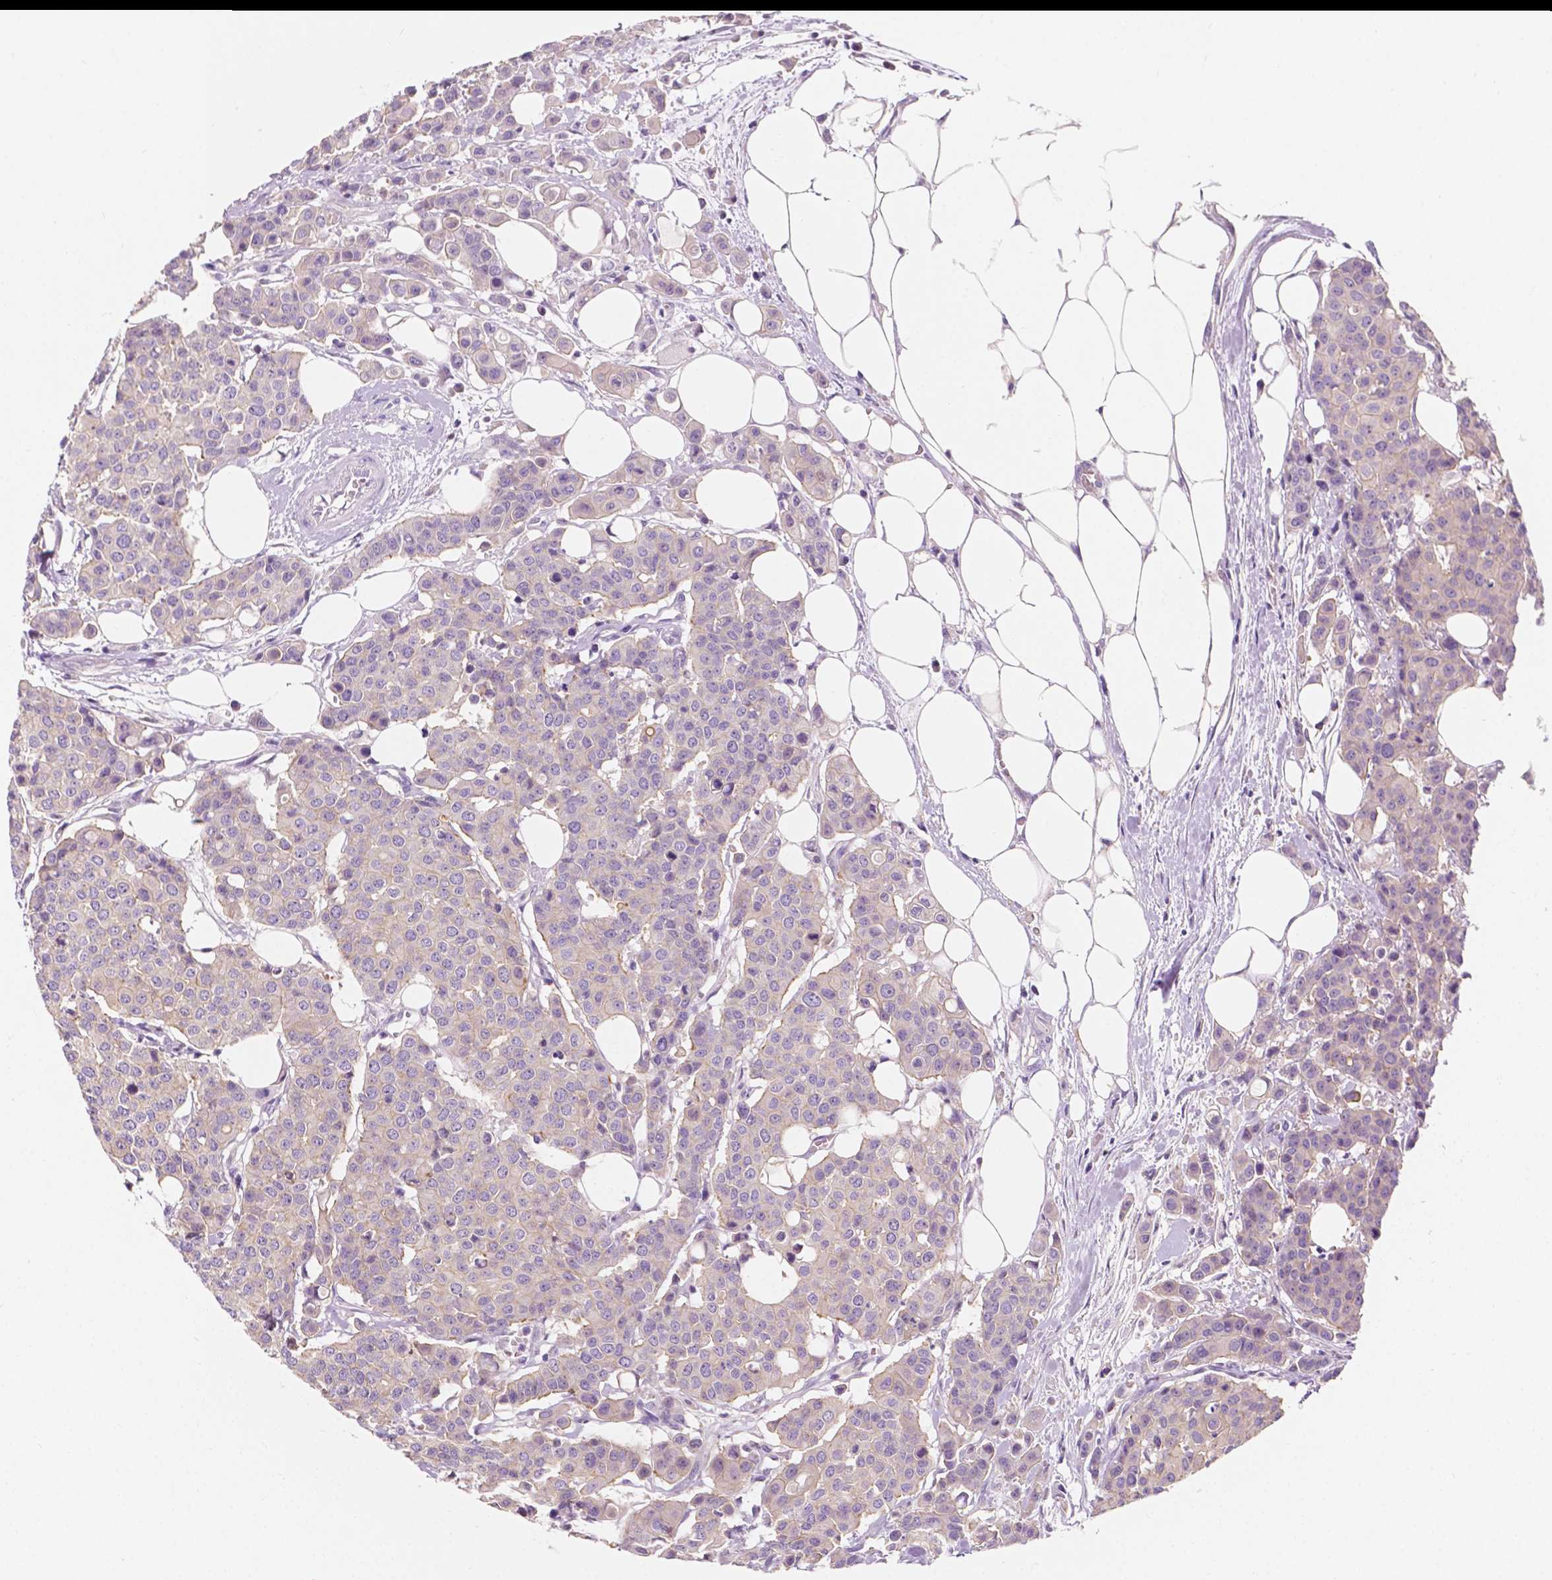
{"staining": {"intensity": "negative", "quantity": "none", "location": "none"}, "tissue": "carcinoid", "cell_type": "Tumor cells", "image_type": "cancer", "snomed": [{"axis": "morphology", "description": "Carcinoid, malignant, NOS"}, {"axis": "topography", "description": "Colon"}], "caption": "Protein analysis of carcinoid (malignant) shows no significant expression in tumor cells.", "gene": "SIRT2", "patient": {"sex": "male", "age": 81}}